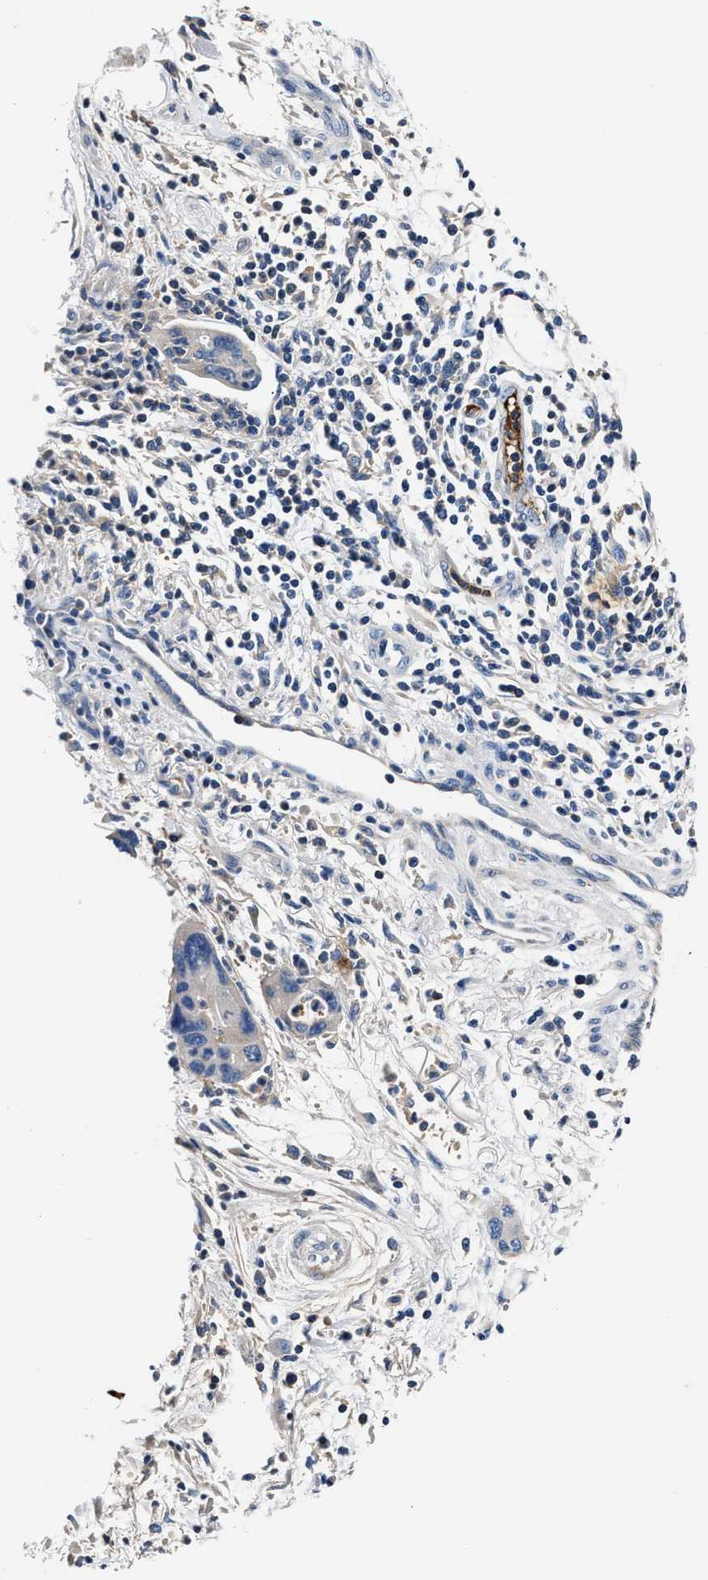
{"staining": {"intensity": "negative", "quantity": "none", "location": "none"}, "tissue": "pancreatic cancer", "cell_type": "Tumor cells", "image_type": "cancer", "snomed": [{"axis": "morphology", "description": "Normal tissue, NOS"}, {"axis": "morphology", "description": "Adenocarcinoma, NOS"}, {"axis": "topography", "description": "Pancreas"}], "caption": "IHC histopathology image of neoplastic tissue: pancreatic adenocarcinoma stained with DAB shows no significant protein expression in tumor cells.", "gene": "TUT7", "patient": {"sex": "female", "age": 71}}